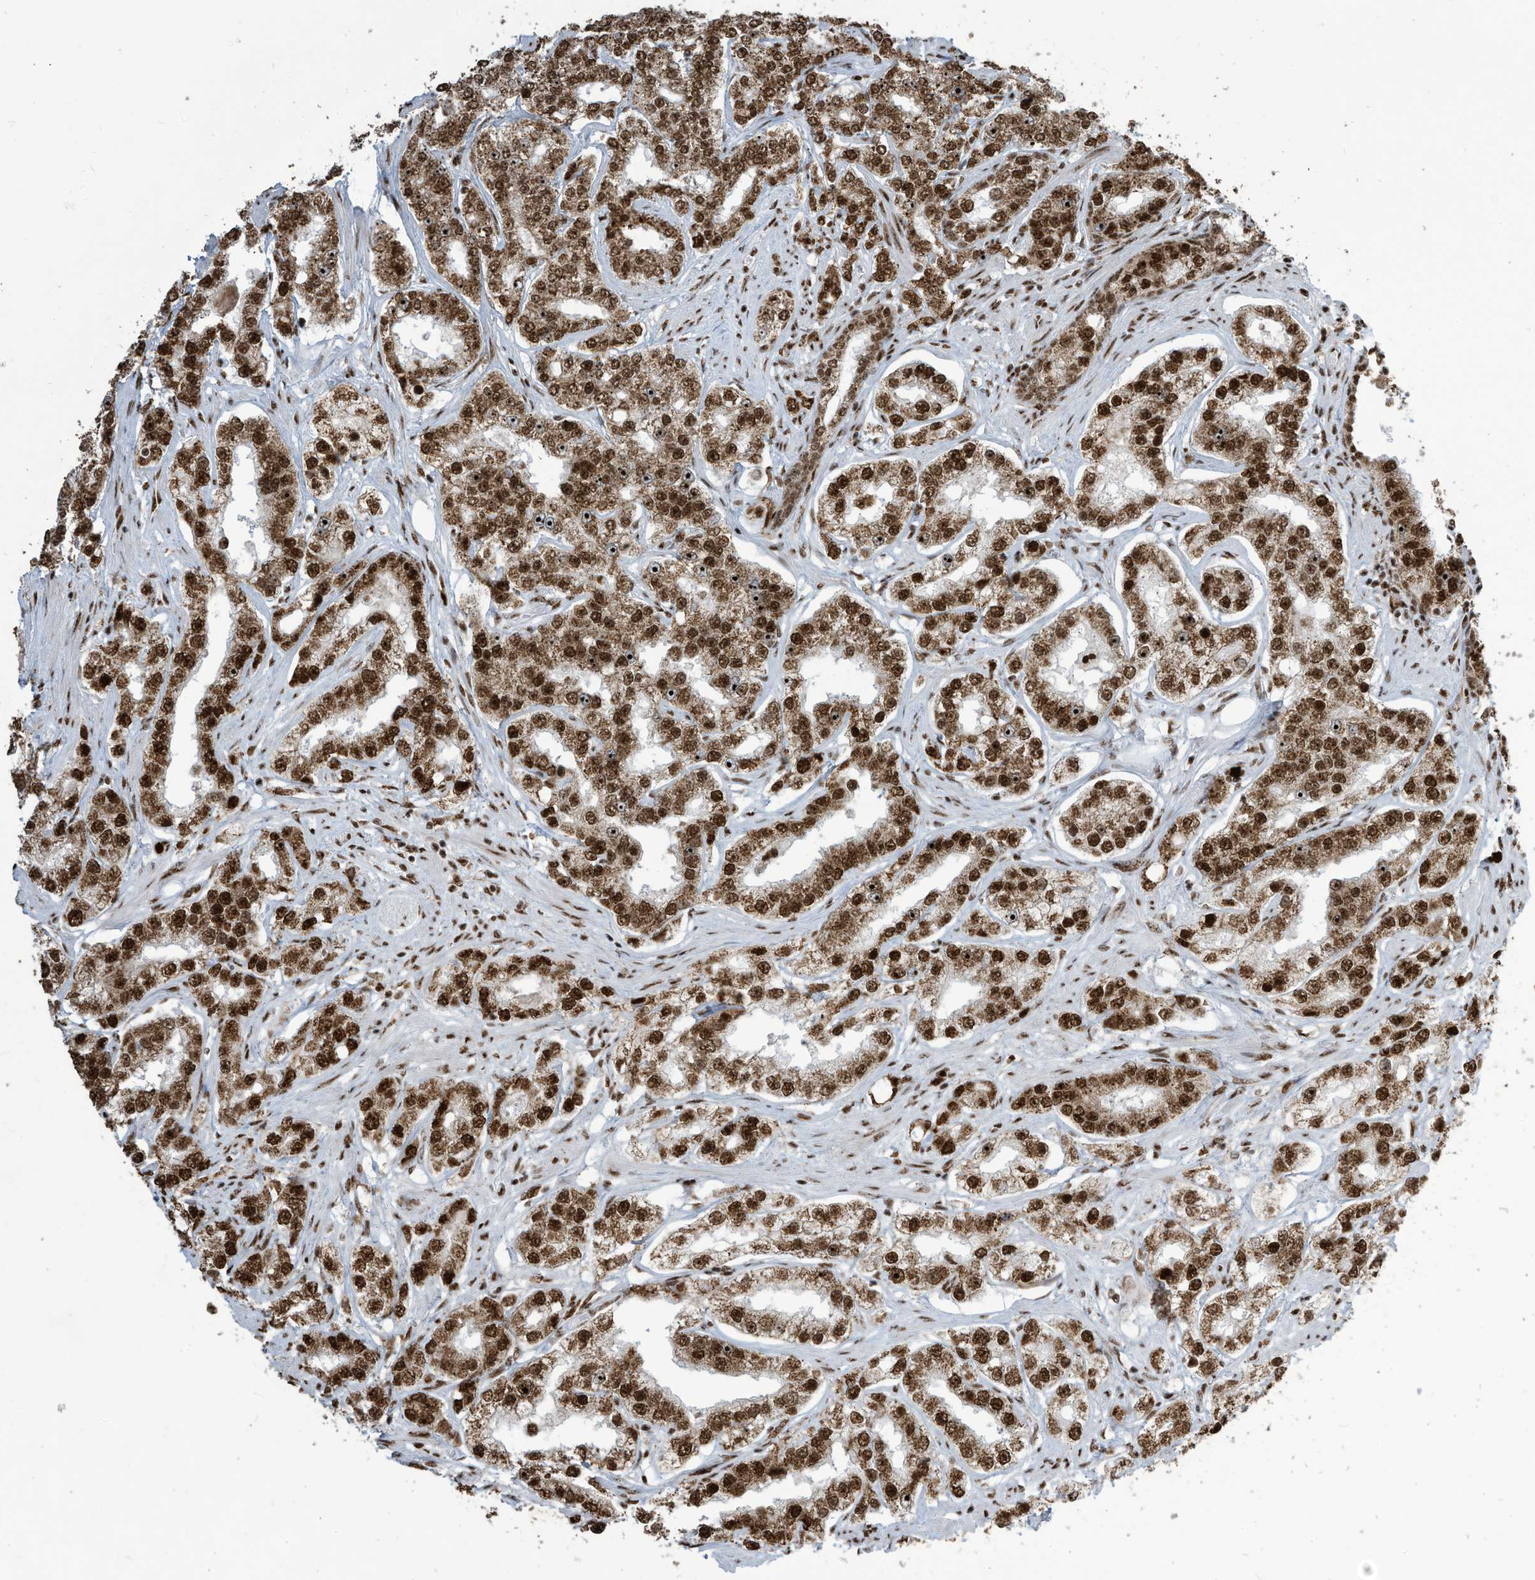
{"staining": {"intensity": "strong", "quantity": ">75%", "location": "cytoplasmic/membranous,nuclear"}, "tissue": "prostate cancer", "cell_type": "Tumor cells", "image_type": "cancer", "snomed": [{"axis": "morphology", "description": "Normal tissue, NOS"}, {"axis": "morphology", "description": "Adenocarcinoma, High grade"}, {"axis": "topography", "description": "Prostate"}], "caption": "A micrograph showing strong cytoplasmic/membranous and nuclear expression in approximately >75% of tumor cells in prostate cancer (high-grade adenocarcinoma), as visualized by brown immunohistochemical staining.", "gene": "LBH", "patient": {"sex": "male", "age": 83}}